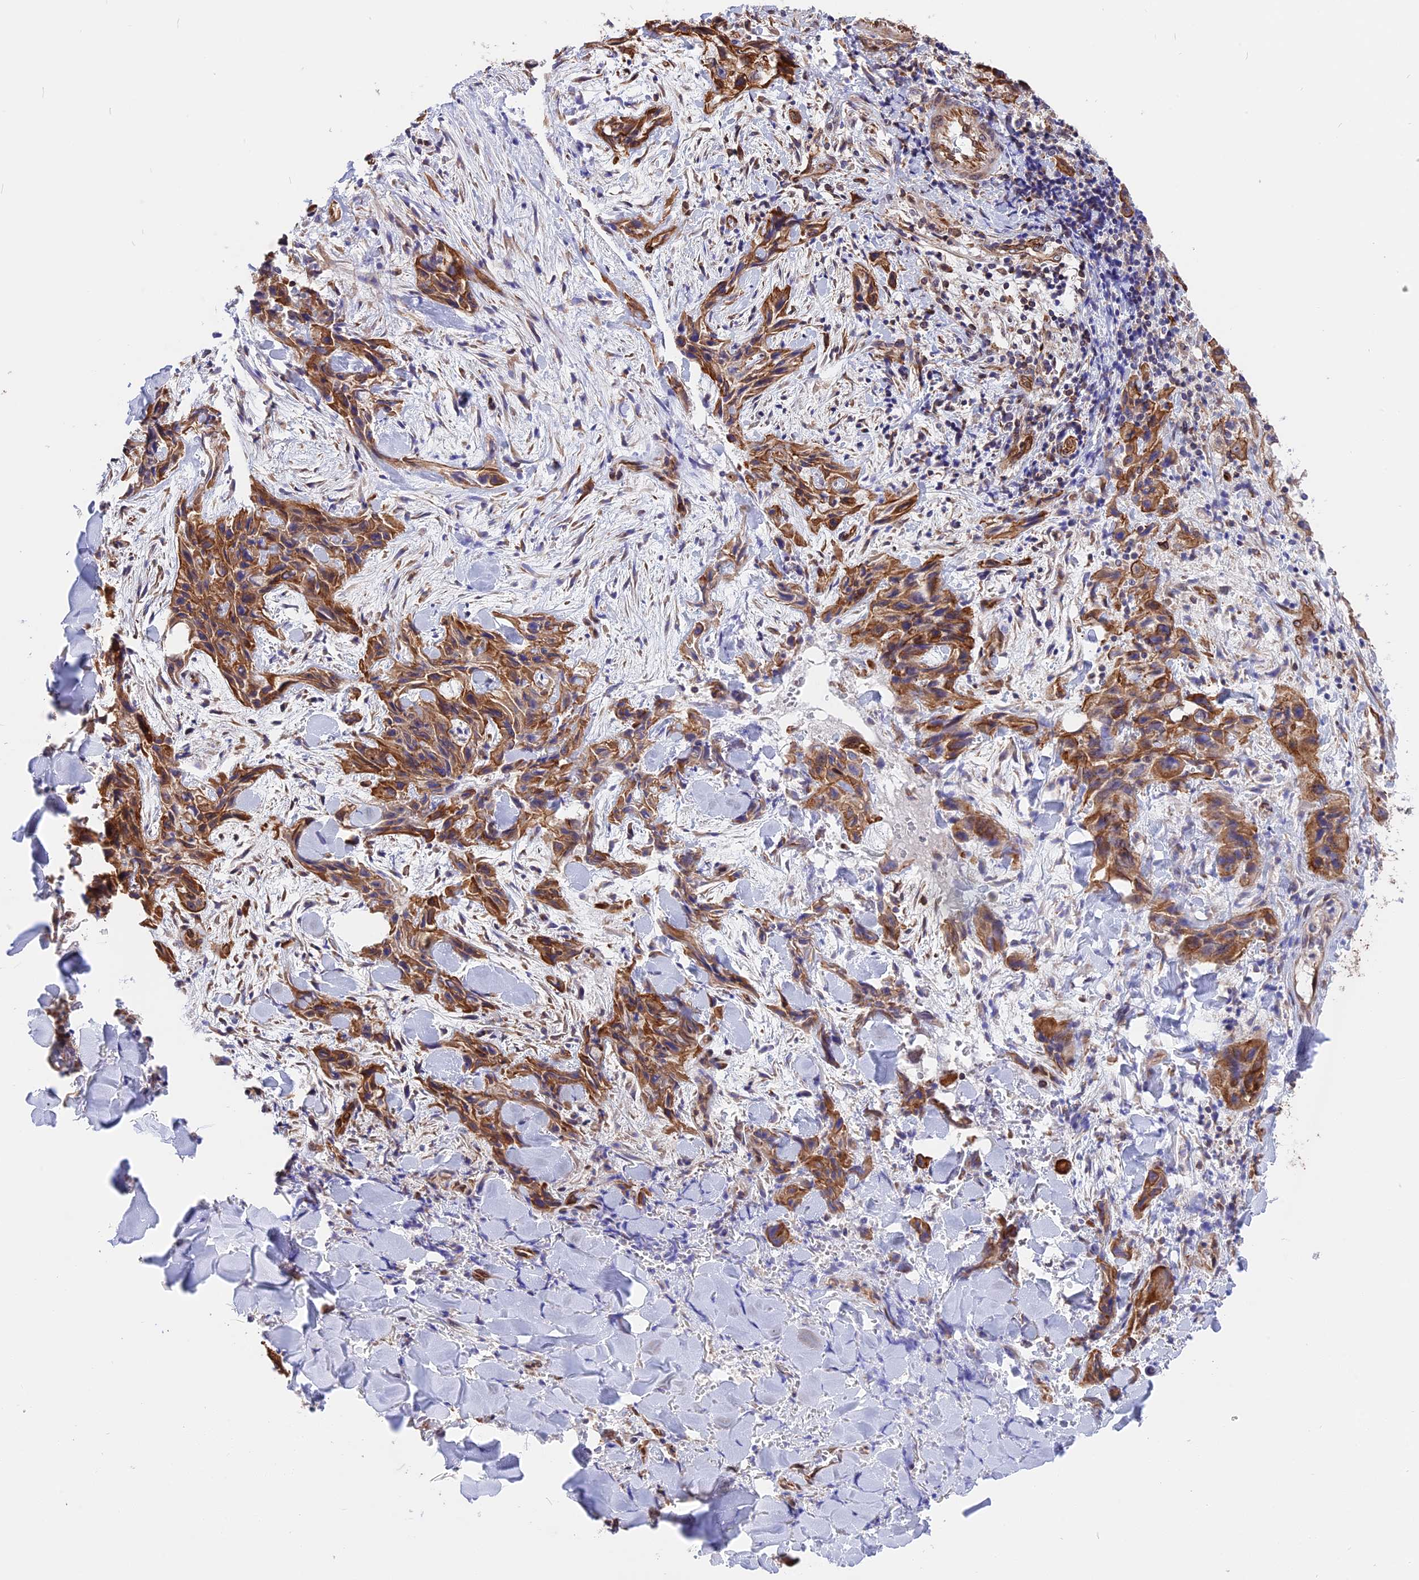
{"staining": {"intensity": "strong", "quantity": ">75%", "location": "cytoplasmic/membranous"}, "tissue": "skin cancer", "cell_type": "Tumor cells", "image_type": "cancer", "snomed": [{"axis": "morphology", "description": "Squamous cell carcinoma, NOS"}, {"axis": "topography", "description": "Skin"}, {"axis": "topography", "description": "Subcutis"}], "caption": "A brown stain shows strong cytoplasmic/membranous staining of a protein in human skin cancer tumor cells.", "gene": "R3HDM4", "patient": {"sex": "male", "age": 73}}